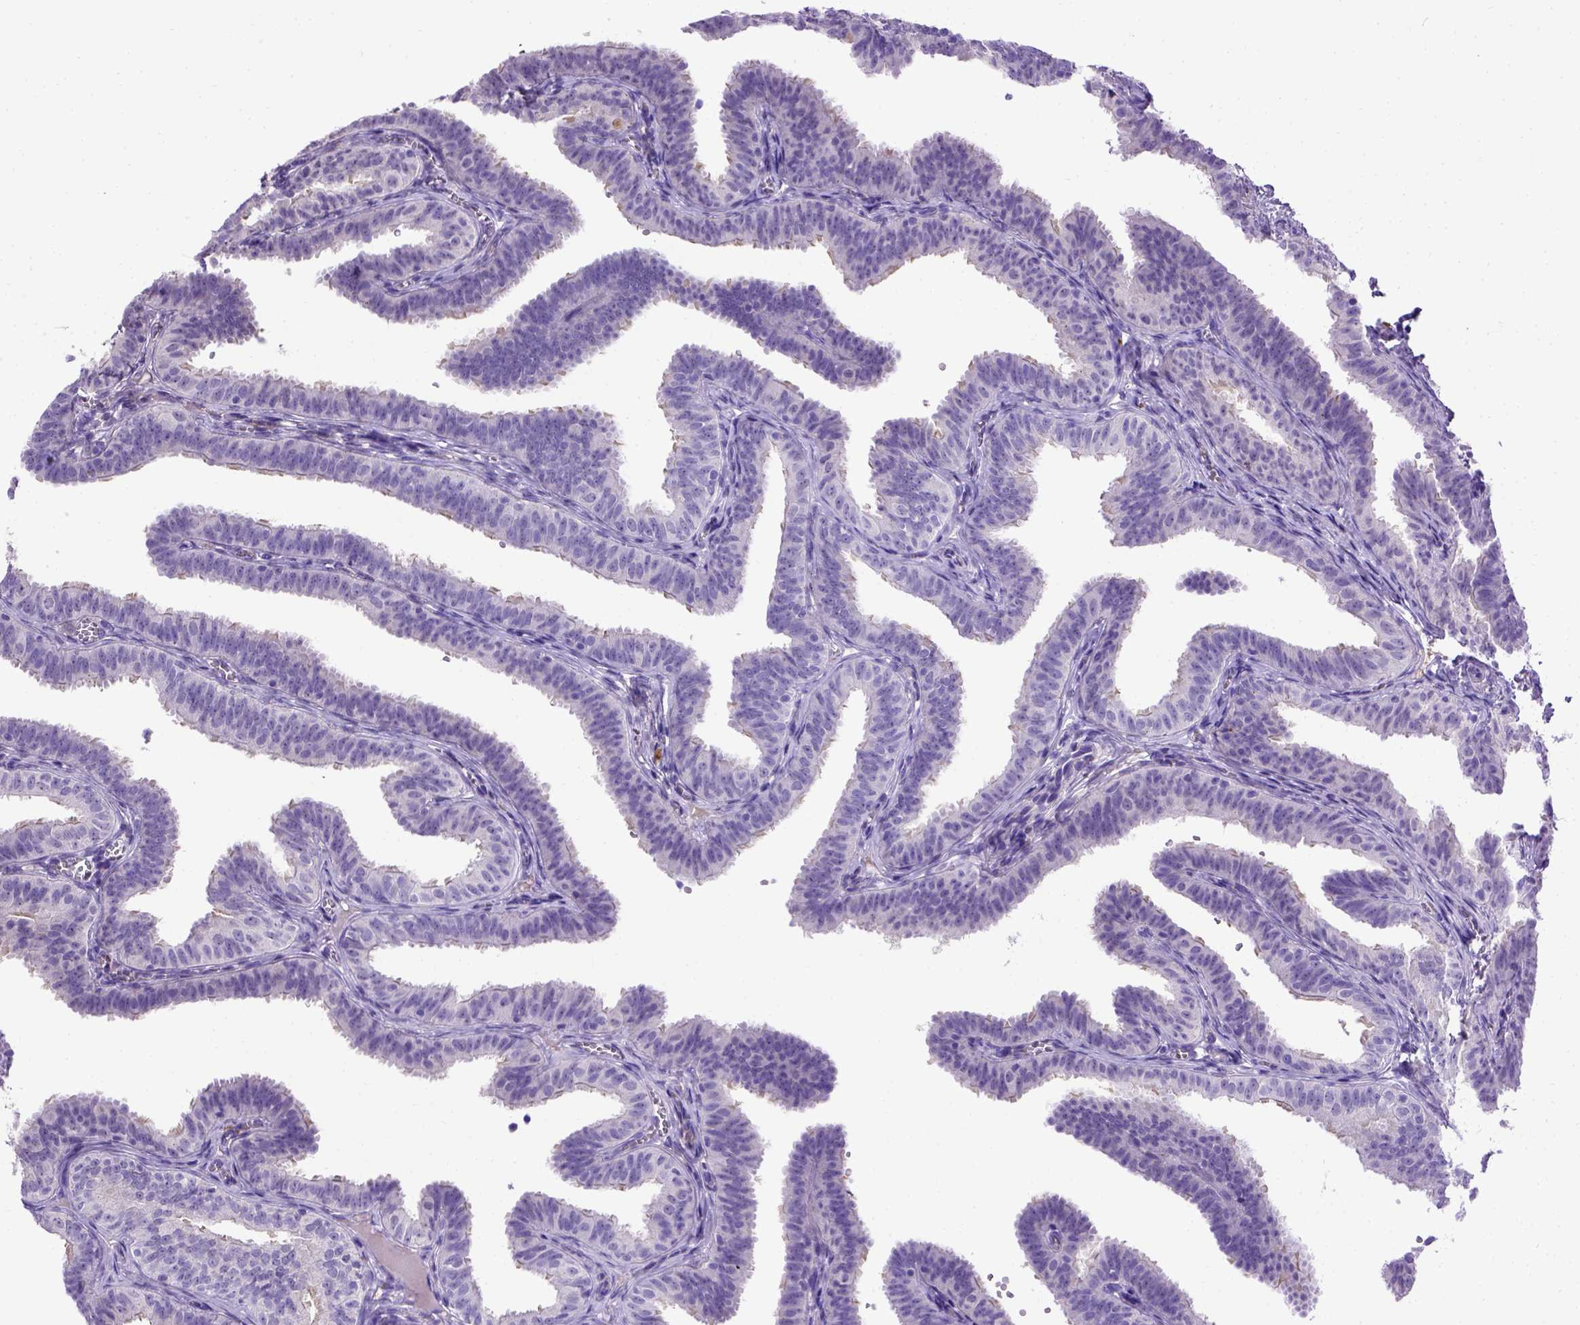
{"staining": {"intensity": "negative", "quantity": "none", "location": "none"}, "tissue": "fallopian tube", "cell_type": "Glandular cells", "image_type": "normal", "snomed": [{"axis": "morphology", "description": "Normal tissue, NOS"}, {"axis": "topography", "description": "Fallopian tube"}], "caption": "Immunohistochemistry image of benign fallopian tube: fallopian tube stained with DAB (3,3'-diaminobenzidine) demonstrates no significant protein staining in glandular cells. (DAB immunohistochemistry (IHC) visualized using brightfield microscopy, high magnification).", "gene": "ADAM12", "patient": {"sex": "female", "age": 25}}